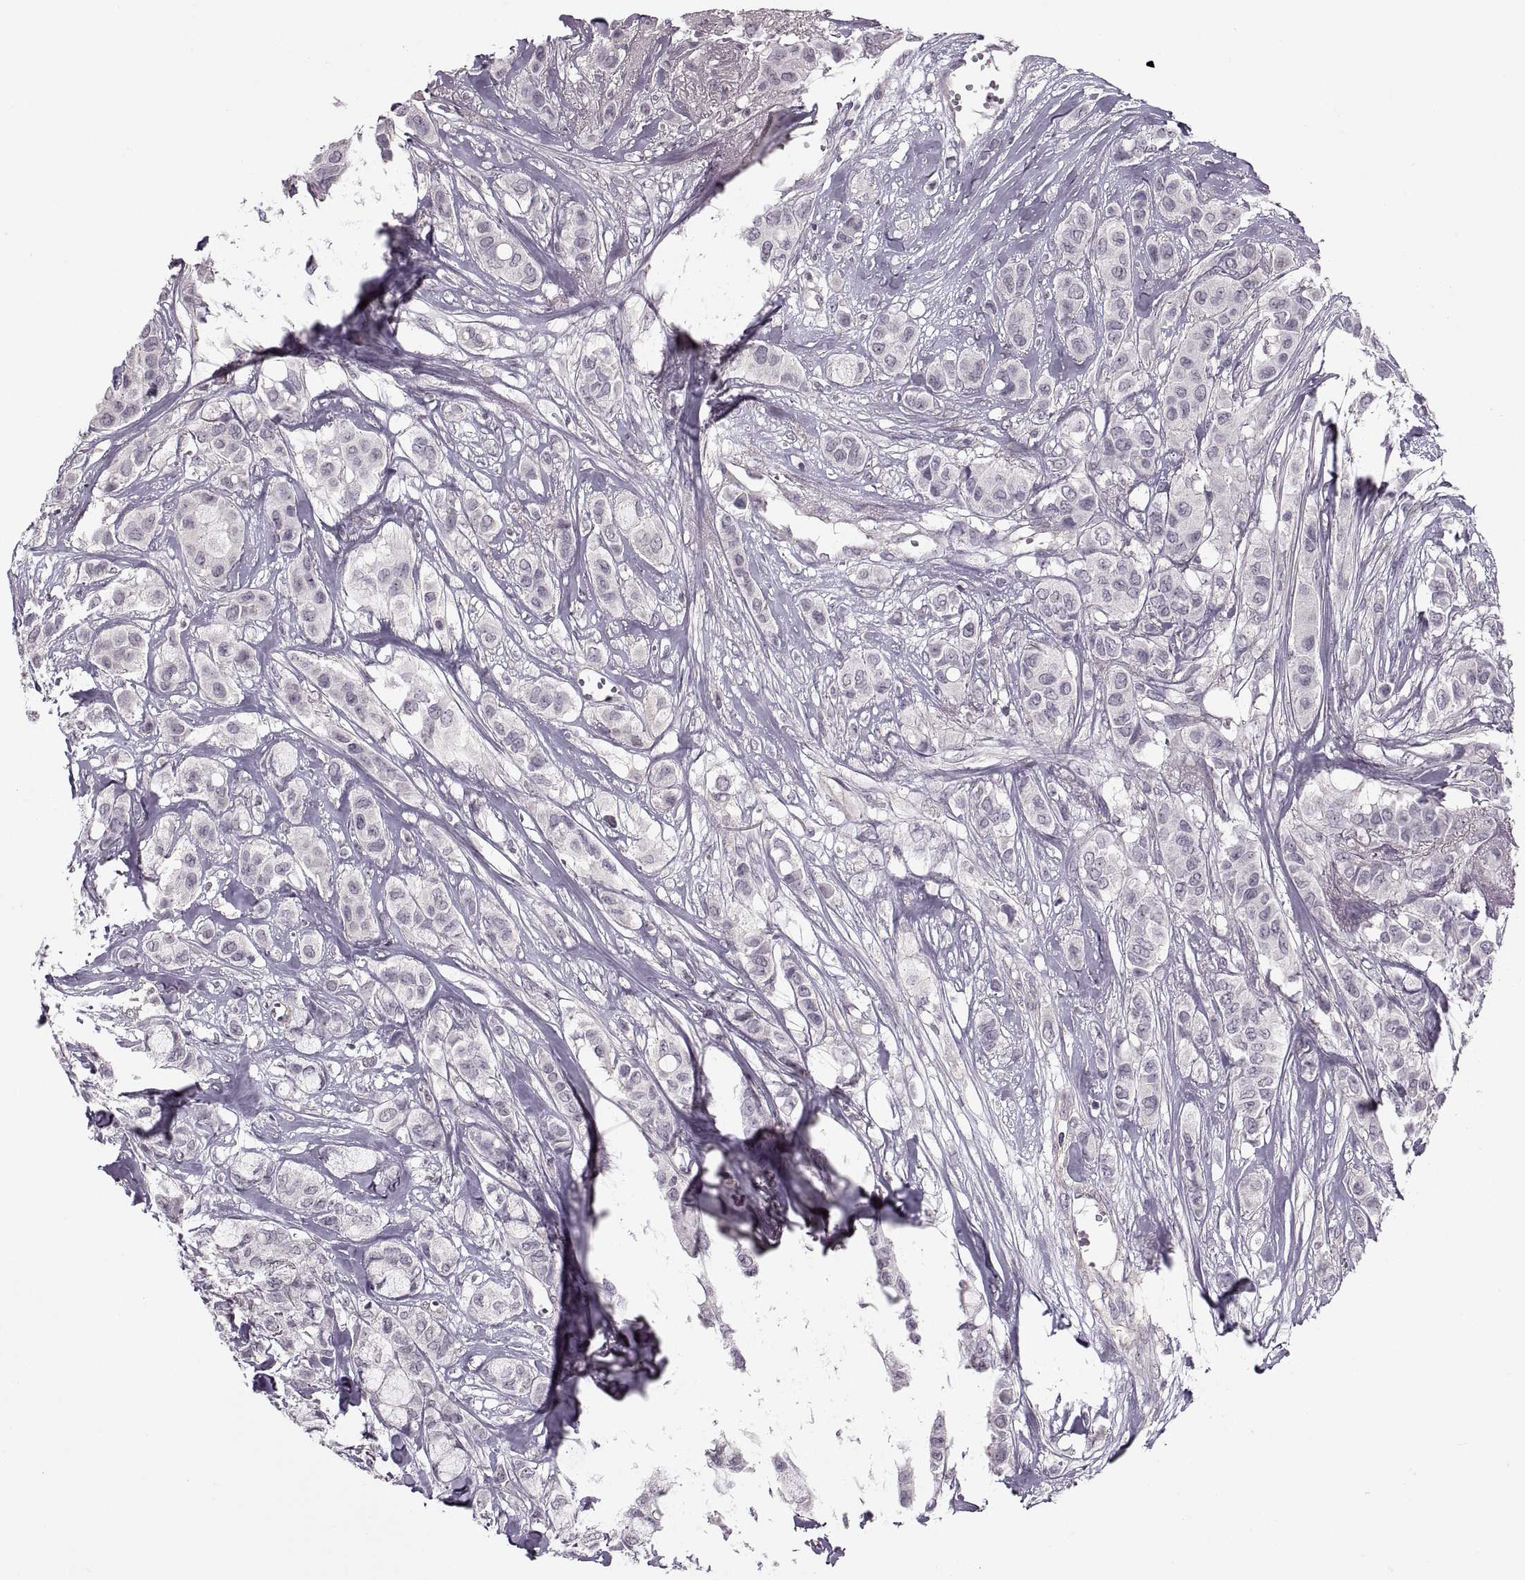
{"staining": {"intensity": "negative", "quantity": "none", "location": "none"}, "tissue": "breast cancer", "cell_type": "Tumor cells", "image_type": "cancer", "snomed": [{"axis": "morphology", "description": "Duct carcinoma"}, {"axis": "topography", "description": "Breast"}], "caption": "The image reveals no significant expression in tumor cells of breast cancer.", "gene": "LUZP2", "patient": {"sex": "female", "age": 85}}